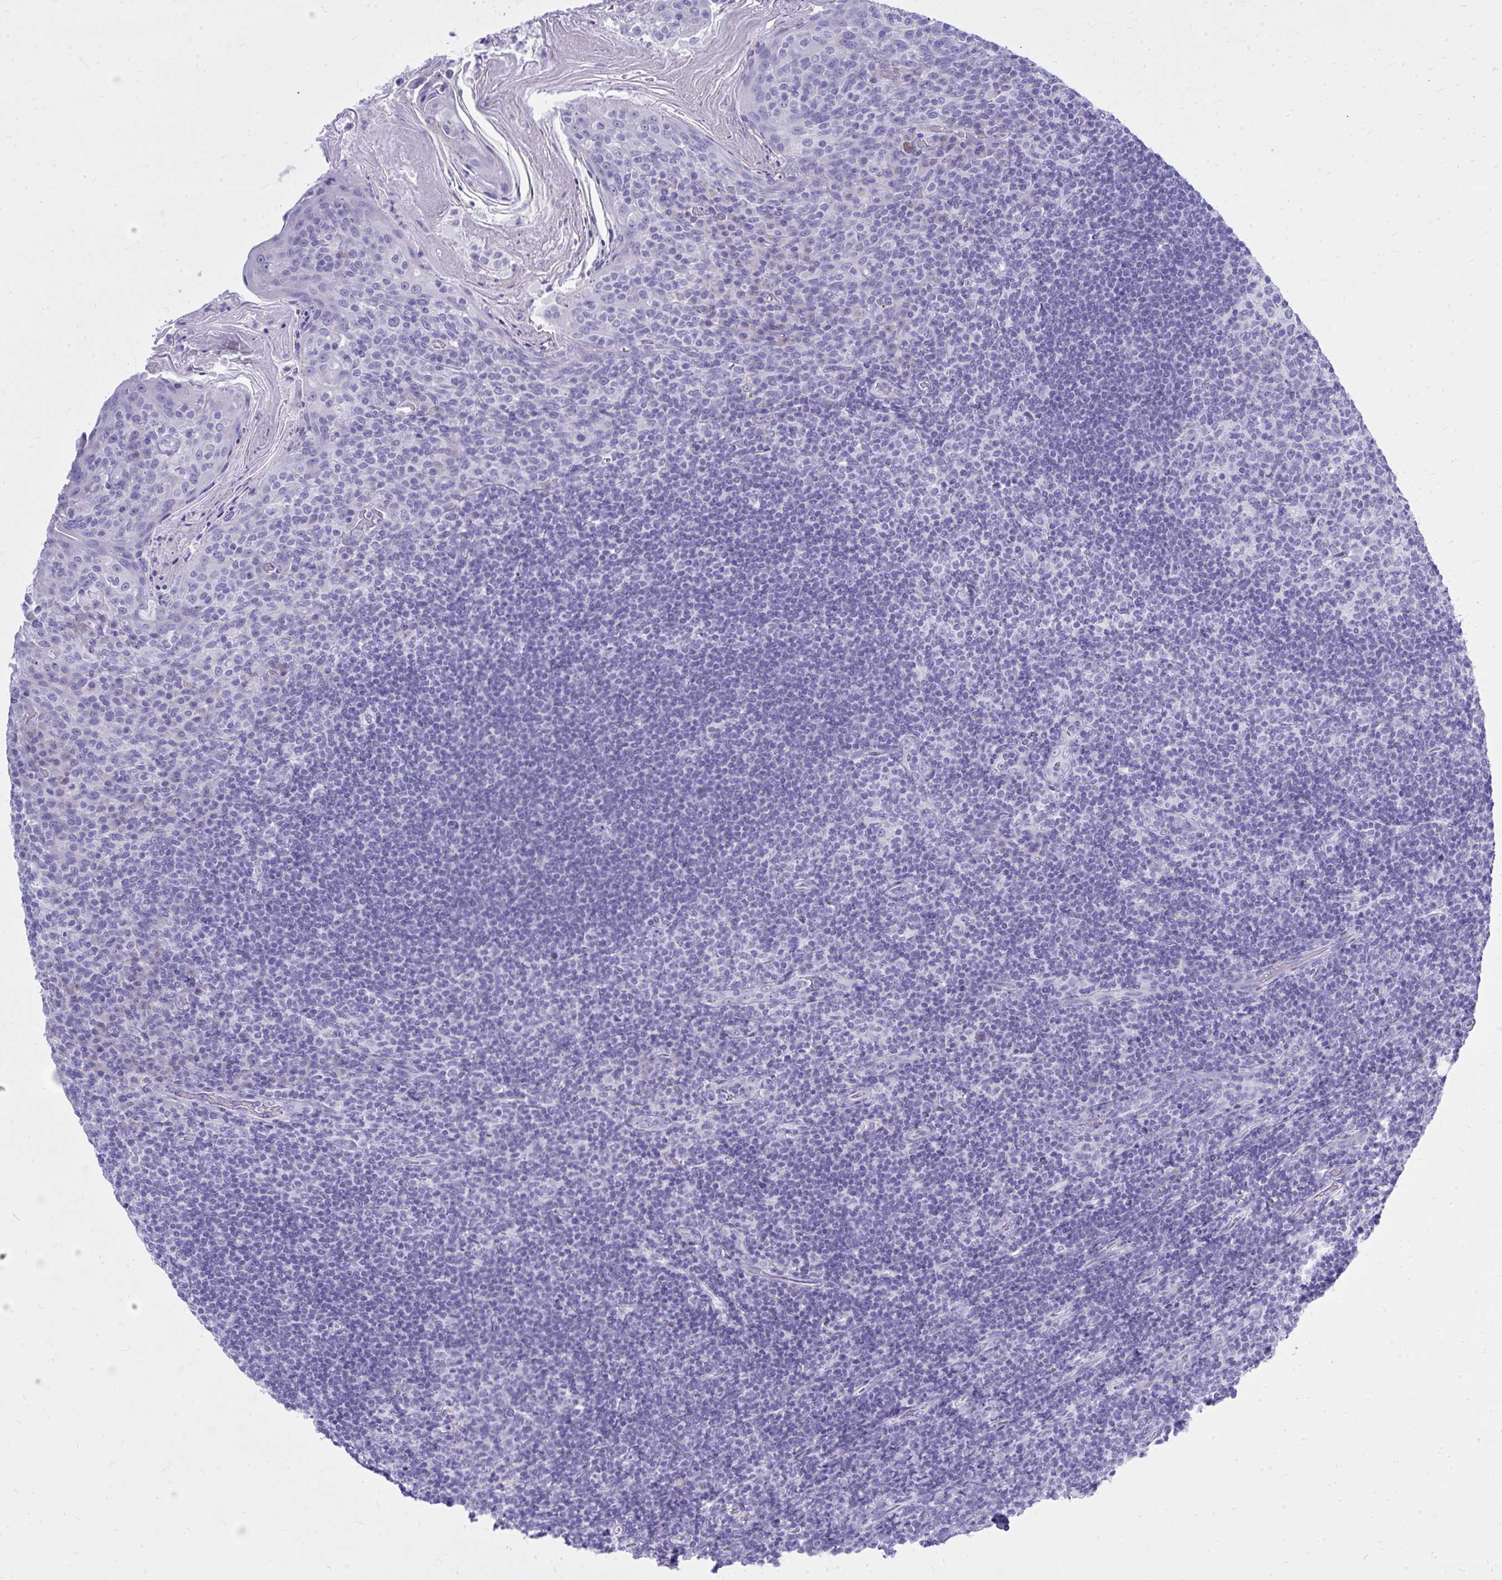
{"staining": {"intensity": "negative", "quantity": "none", "location": "none"}, "tissue": "tonsil", "cell_type": "Germinal center cells", "image_type": "normal", "snomed": [{"axis": "morphology", "description": "Normal tissue, NOS"}, {"axis": "topography", "description": "Tonsil"}], "caption": "The histopathology image displays no staining of germinal center cells in benign tonsil.", "gene": "BCL6B", "patient": {"sex": "female", "age": 10}}